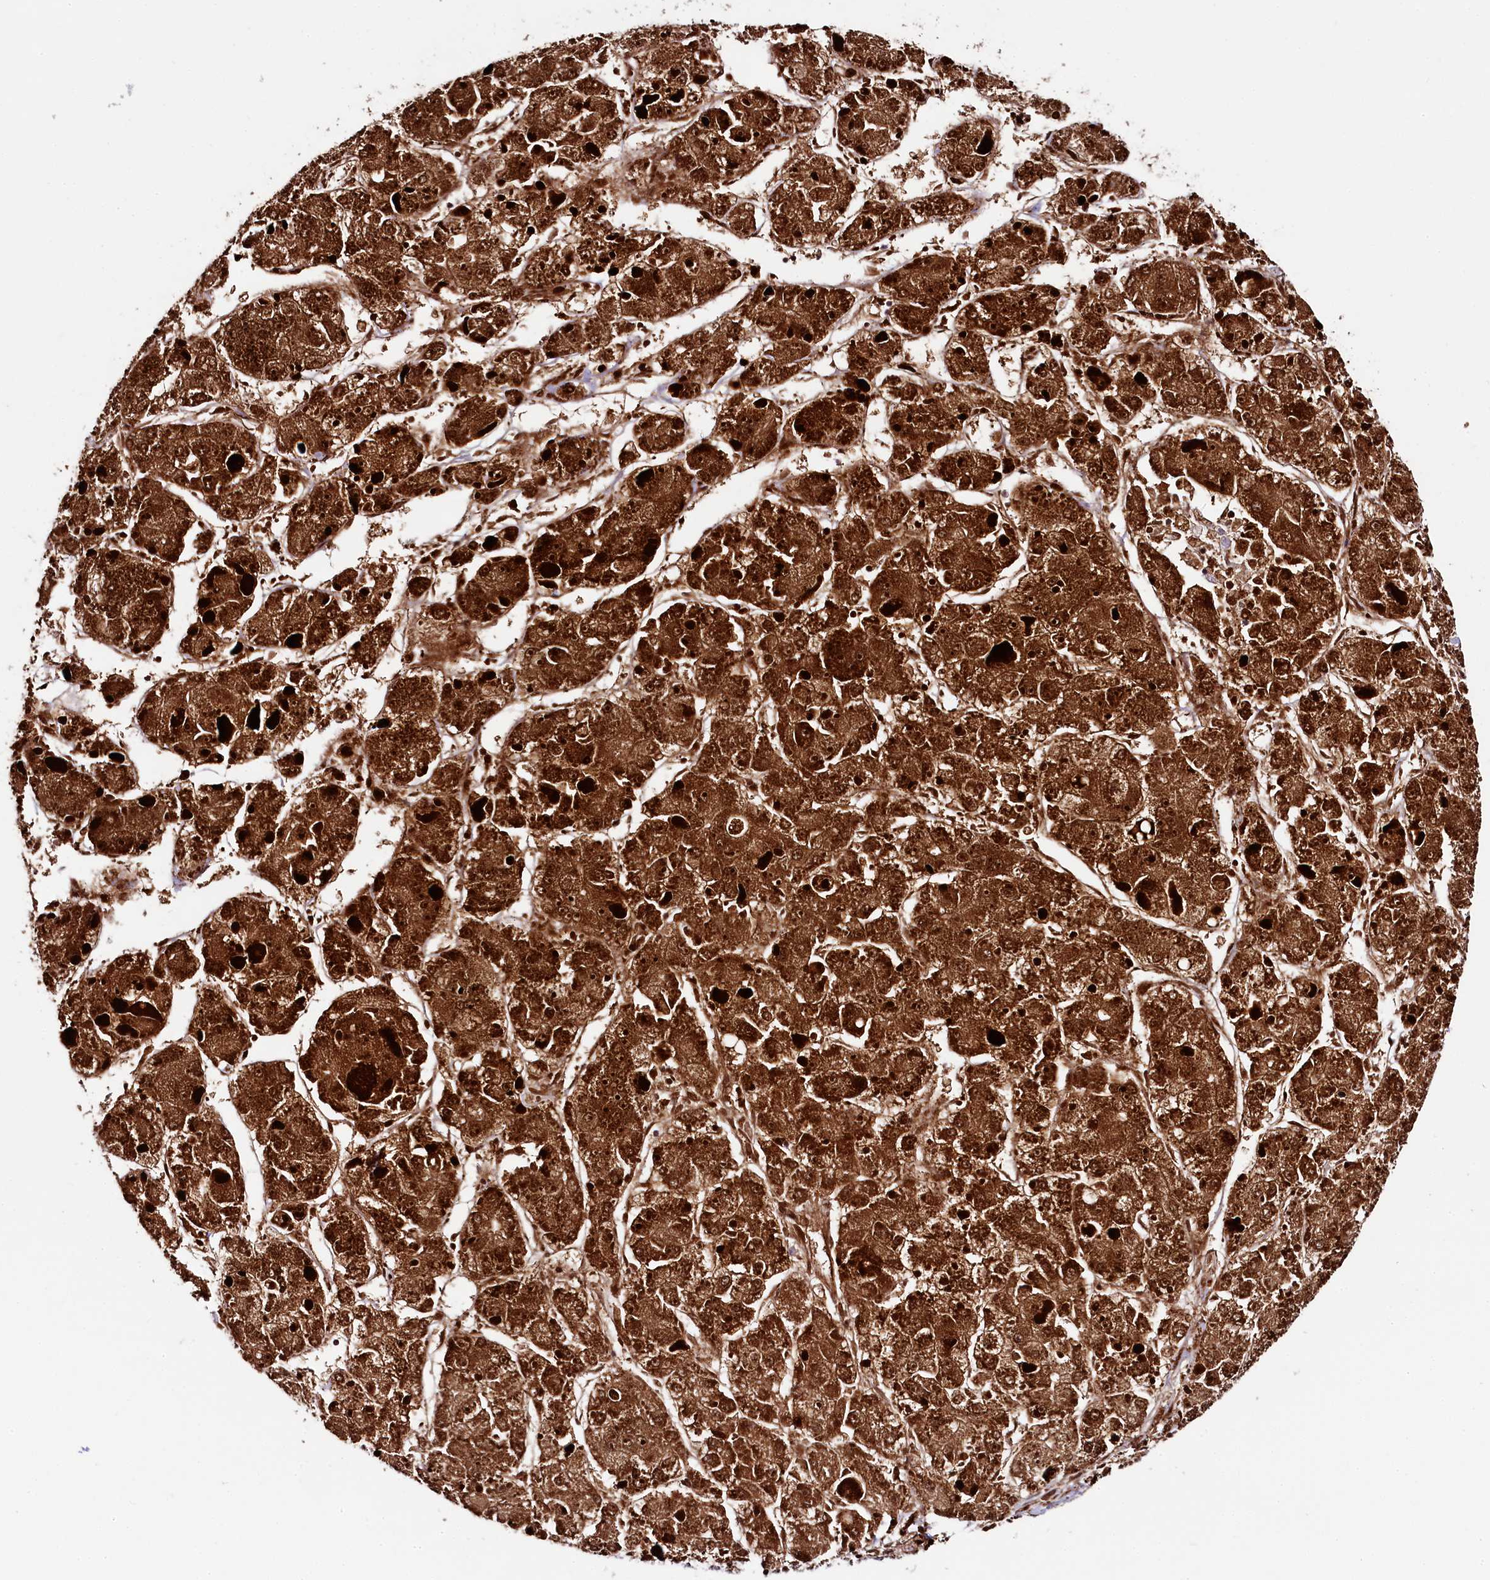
{"staining": {"intensity": "strong", "quantity": ">75%", "location": "cytoplasmic/membranous"}, "tissue": "liver cancer", "cell_type": "Tumor cells", "image_type": "cancer", "snomed": [{"axis": "morphology", "description": "Carcinoma, Hepatocellular, NOS"}, {"axis": "topography", "description": "Liver"}], "caption": "A high amount of strong cytoplasmic/membranous expression is present in about >75% of tumor cells in liver cancer (hepatocellular carcinoma) tissue.", "gene": "CLYBL", "patient": {"sex": "female", "age": 73}}